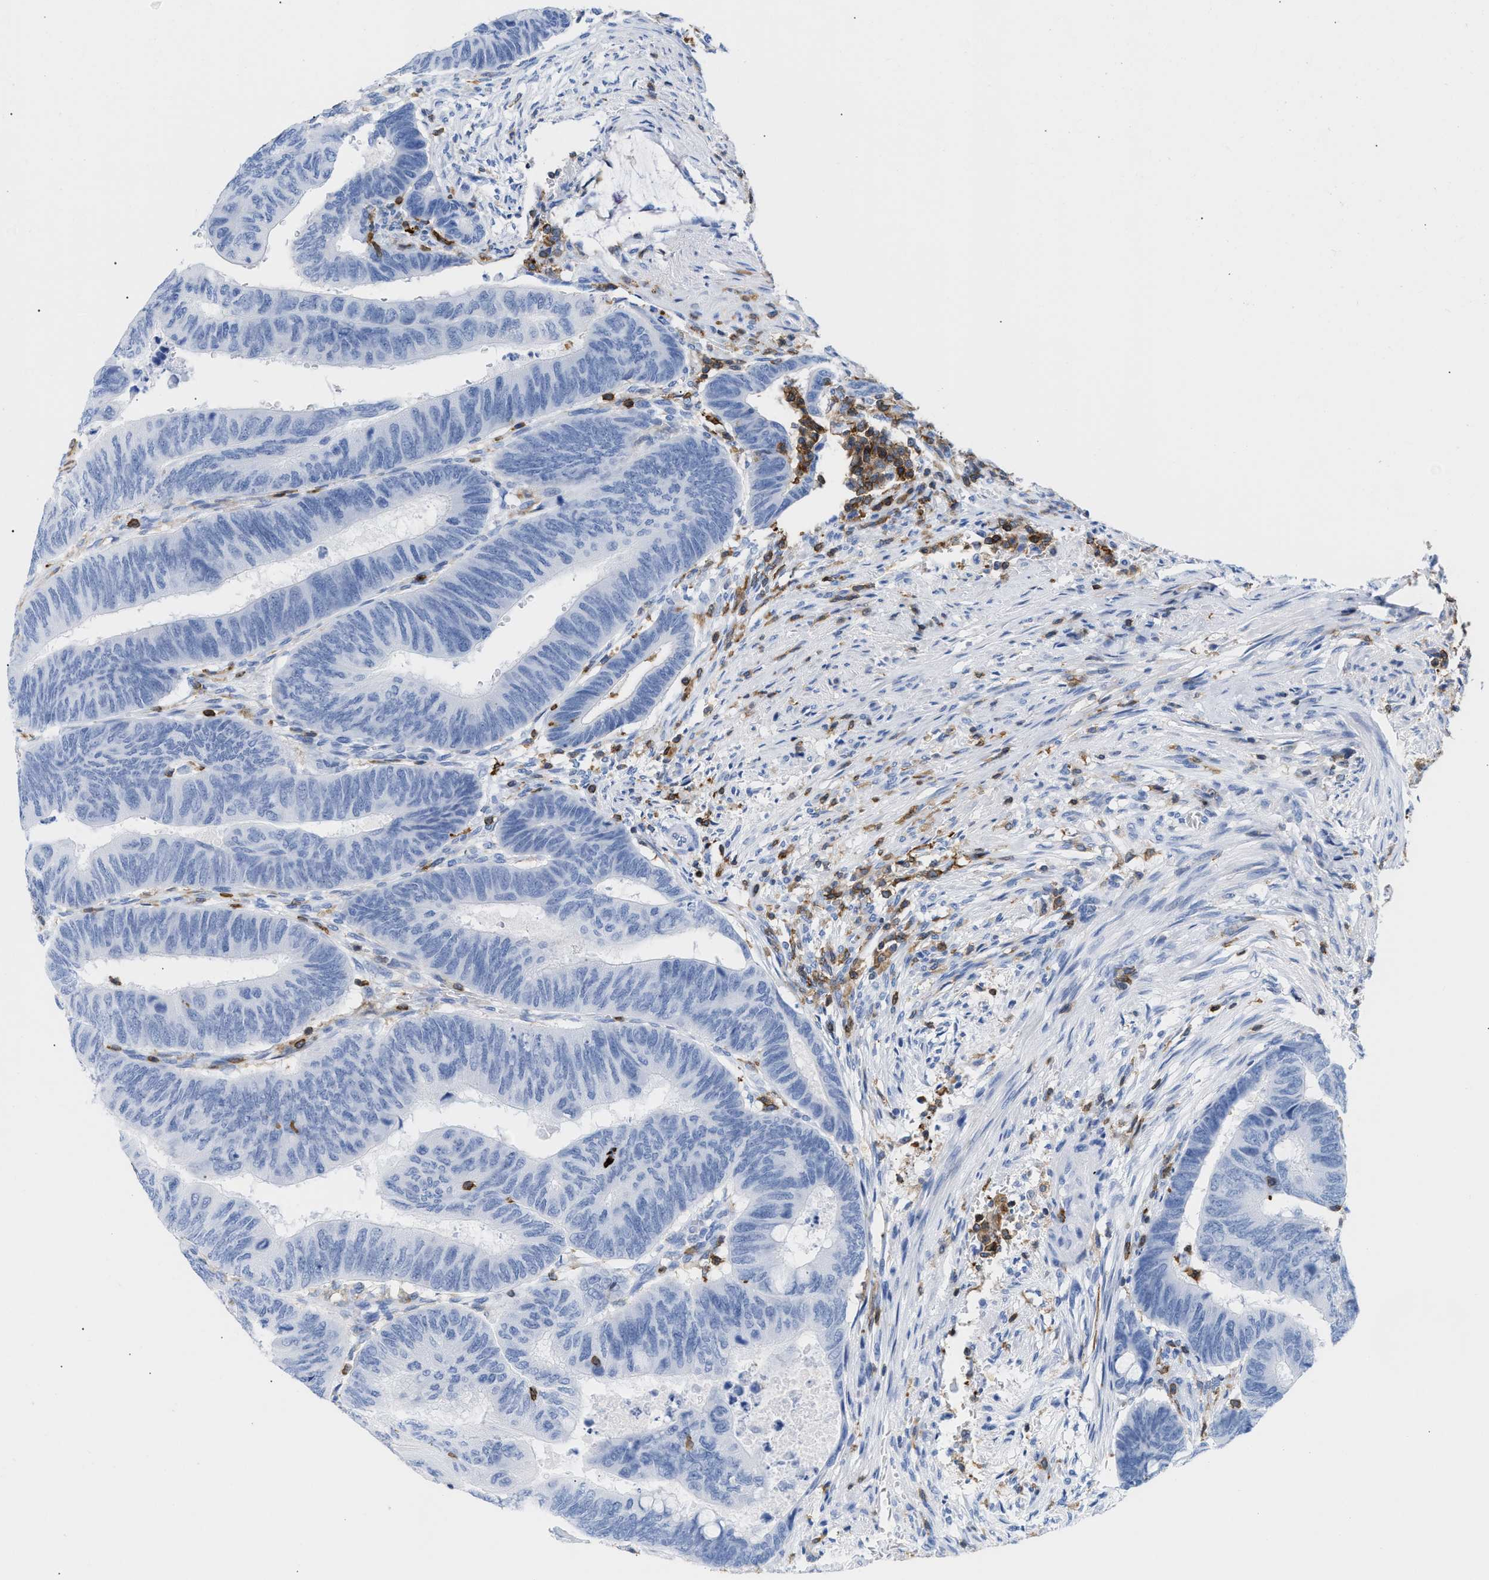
{"staining": {"intensity": "negative", "quantity": "none", "location": "none"}, "tissue": "colorectal cancer", "cell_type": "Tumor cells", "image_type": "cancer", "snomed": [{"axis": "morphology", "description": "Normal tissue, NOS"}, {"axis": "morphology", "description": "Adenocarcinoma, NOS"}, {"axis": "topography", "description": "Rectum"}, {"axis": "topography", "description": "Peripheral nerve tissue"}], "caption": "Tumor cells show no significant positivity in colorectal cancer.", "gene": "LCP1", "patient": {"sex": "male", "age": 92}}